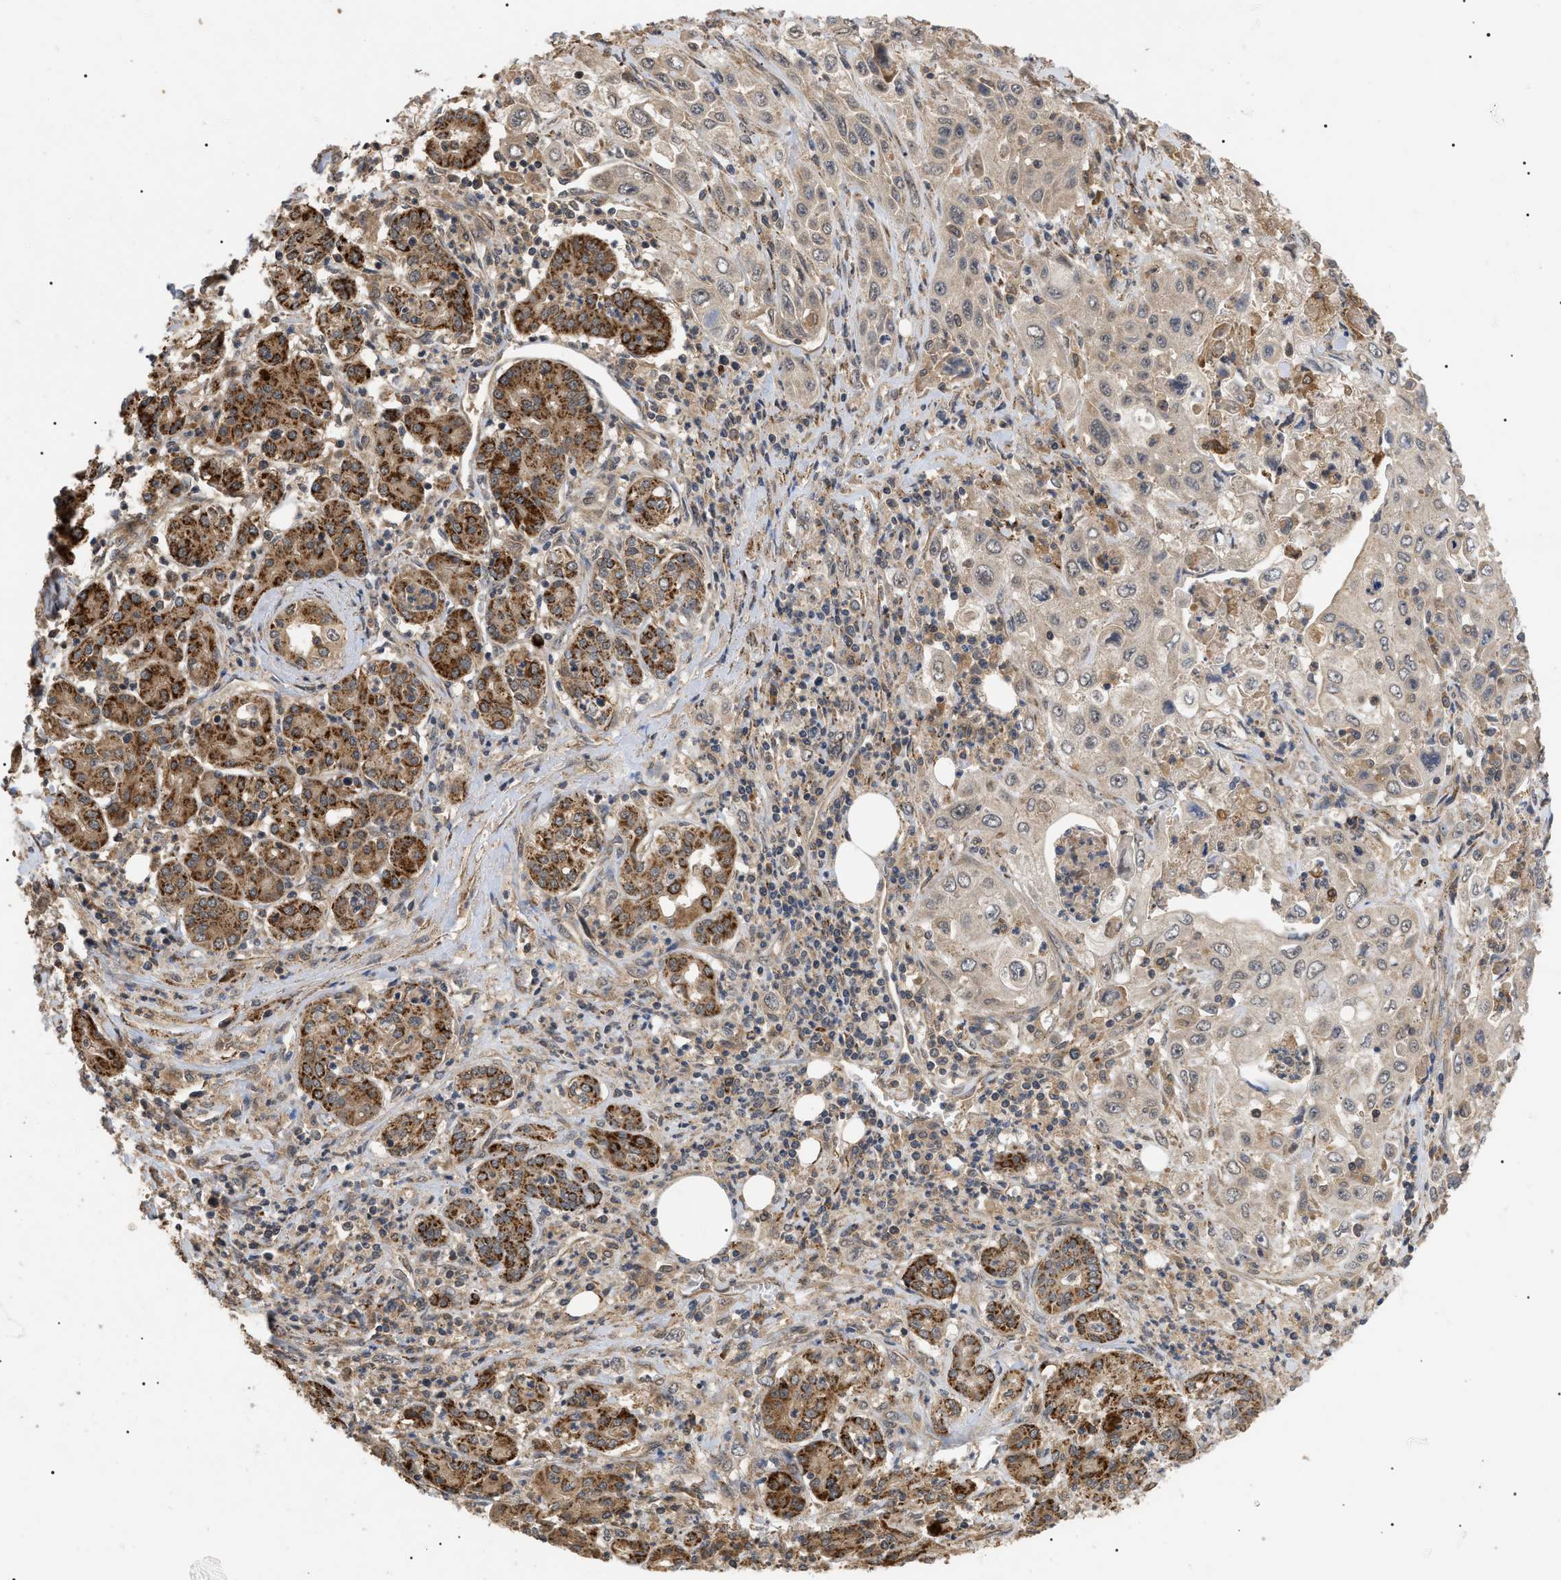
{"staining": {"intensity": "weak", "quantity": ">75%", "location": "cytoplasmic/membranous"}, "tissue": "pancreatic cancer", "cell_type": "Tumor cells", "image_type": "cancer", "snomed": [{"axis": "morphology", "description": "Adenocarcinoma, NOS"}, {"axis": "topography", "description": "Pancreas"}], "caption": "IHC (DAB (3,3'-diaminobenzidine)) staining of adenocarcinoma (pancreatic) reveals weak cytoplasmic/membranous protein expression in approximately >75% of tumor cells. The staining was performed using DAB, with brown indicating positive protein expression. Nuclei are stained blue with hematoxylin.", "gene": "ASTL", "patient": {"sex": "male", "age": 70}}